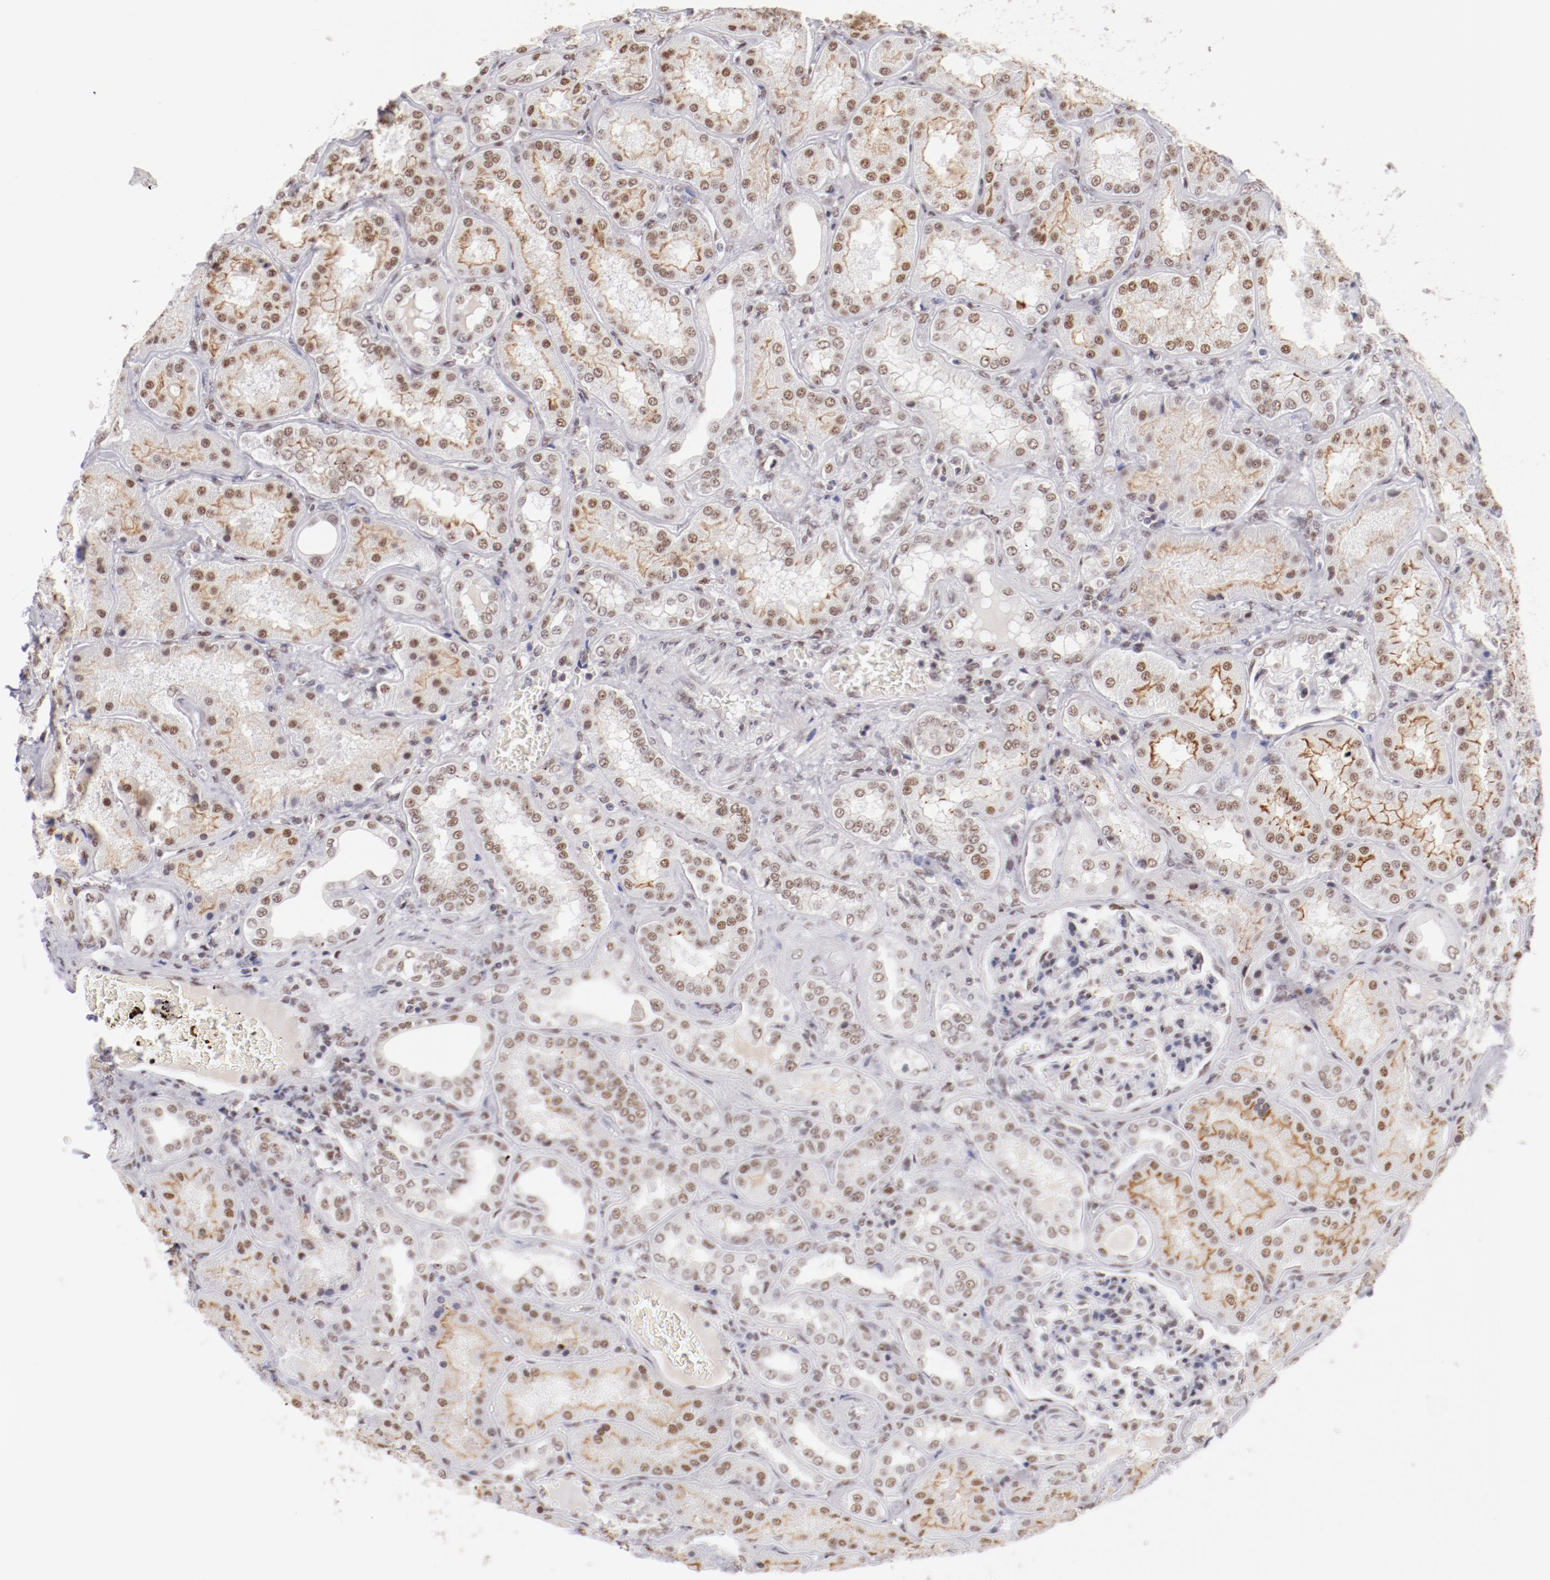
{"staining": {"intensity": "weak", "quantity": "25%-75%", "location": "nuclear"}, "tissue": "kidney", "cell_type": "Cells in glomeruli", "image_type": "normal", "snomed": [{"axis": "morphology", "description": "Normal tissue, NOS"}, {"axis": "topography", "description": "Kidney"}], "caption": "The micrograph exhibits staining of benign kidney, revealing weak nuclear protein staining (brown color) within cells in glomeruli.", "gene": "TFAP4", "patient": {"sex": "female", "age": 56}}